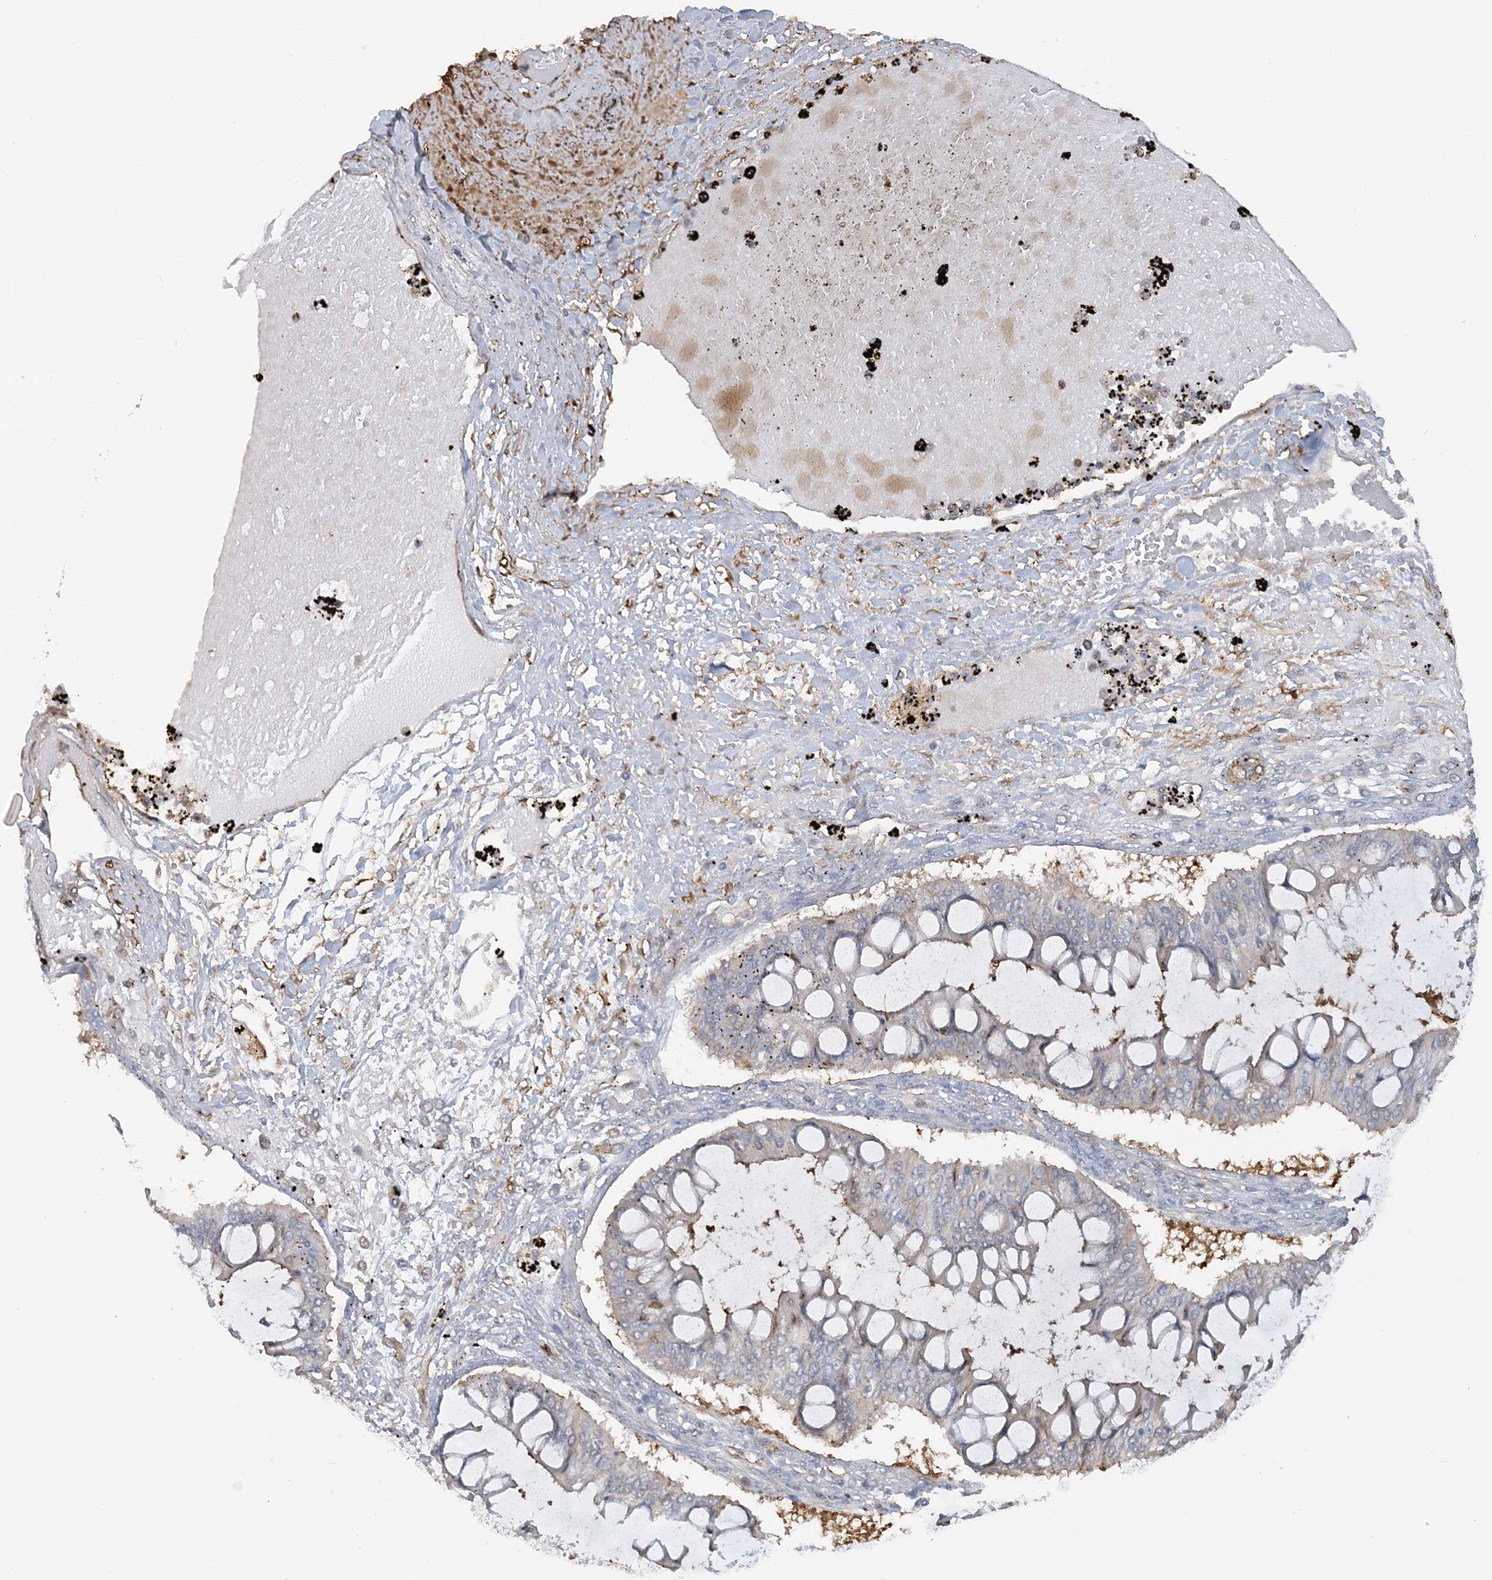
{"staining": {"intensity": "negative", "quantity": "none", "location": "none"}, "tissue": "ovarian cancer", "cell_type": "Tumor cells", "image_type": "cancer", "snomed": [{"axis": "morphology", "description": "Cystadenocarcinoma, mucinous, NOS"}, {"axis": "topography", "description": "Ovary"}], "caption": "Protein analysis of ovarian mucinous cystadenocarcinoma reveals no significant staining in tumor cells.", "gene": "DSTN", "patient": {"sex": "female", "age": 73}}